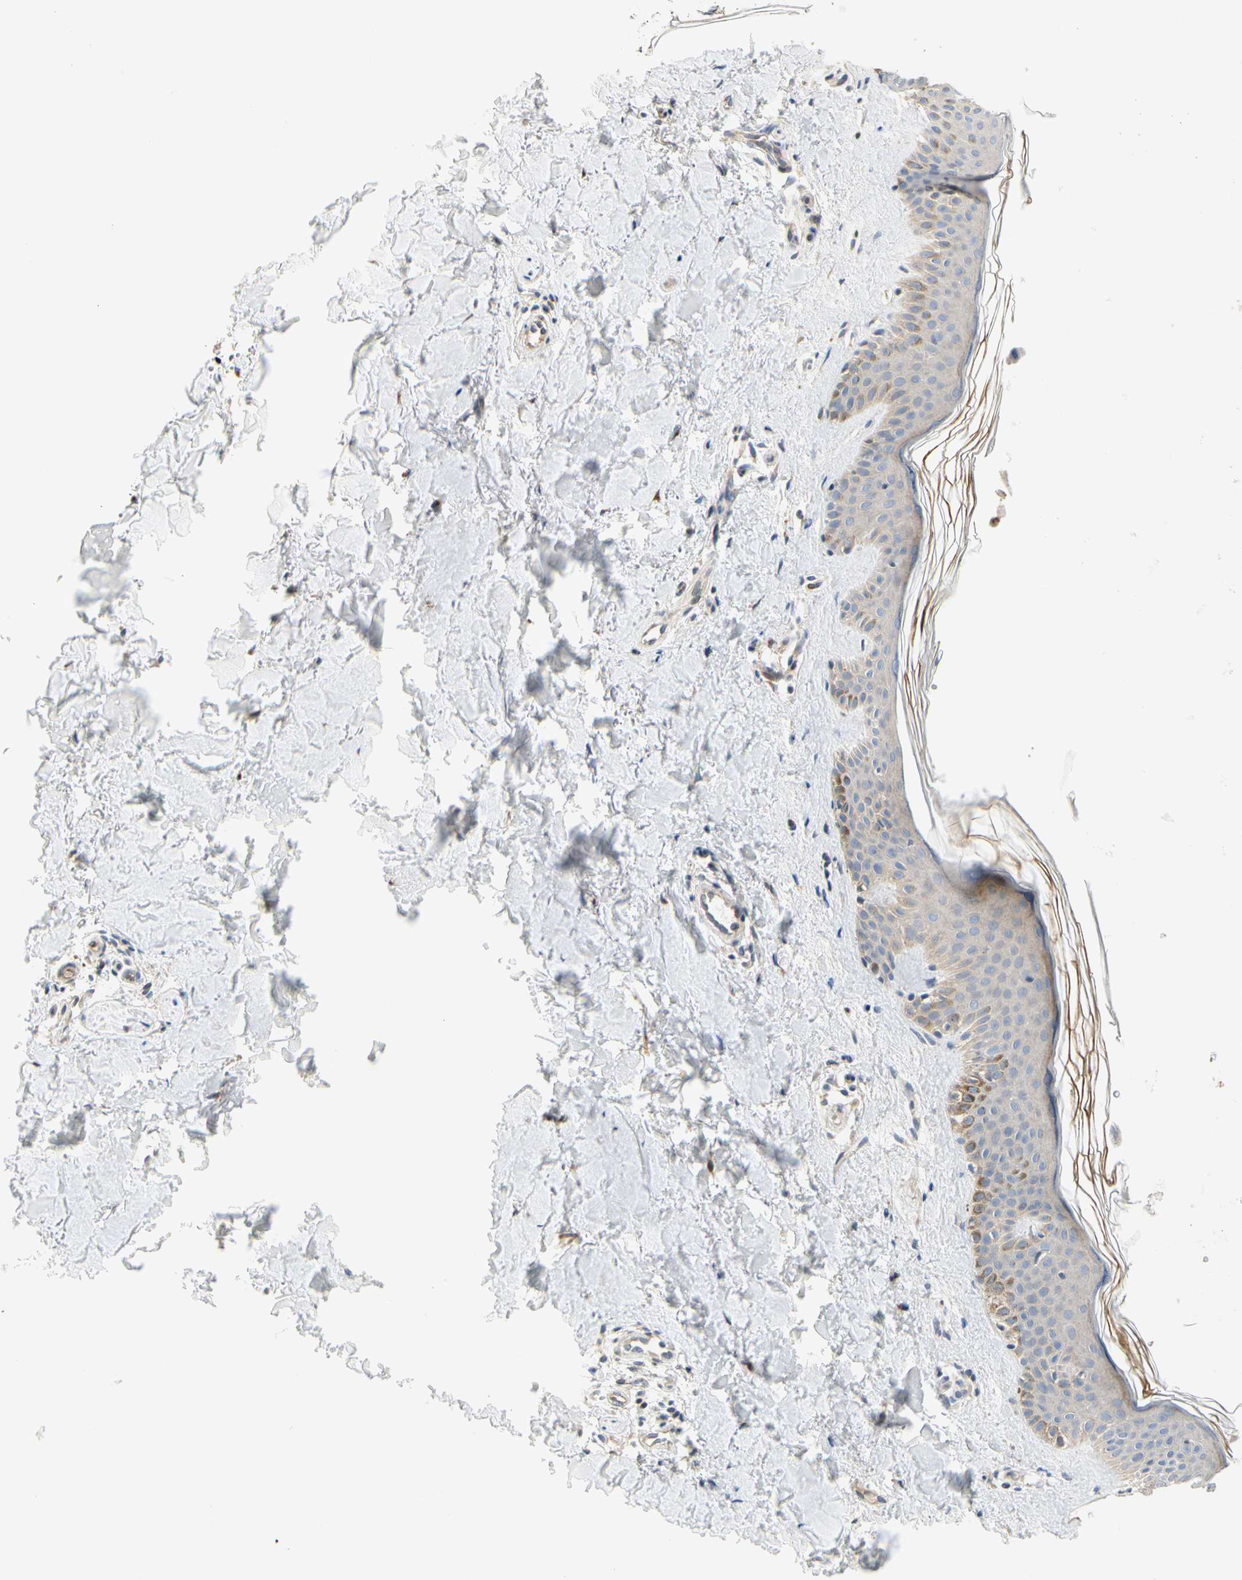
{"staining": {"intensity": "weak", "quantity": ">75%", "location": "cytoplasmic/membranous"}, "tissue": "skin", "cell_type": "Fibroblasts", "image_type": "normal", "snomed": [{"axis": "morphology", "description": "Normal tissue, NOS"}, {"axis": "topography", "description": "Skin"}], "caption": "Weak cytoplasmic/membranous staining is present in about >75% of fibroblasts in normal skin. The protein is shown in brown color, while the nuclei are stained blue.", "gene": "ZNF236", "patient": {"sex": "male", "age": 67}}